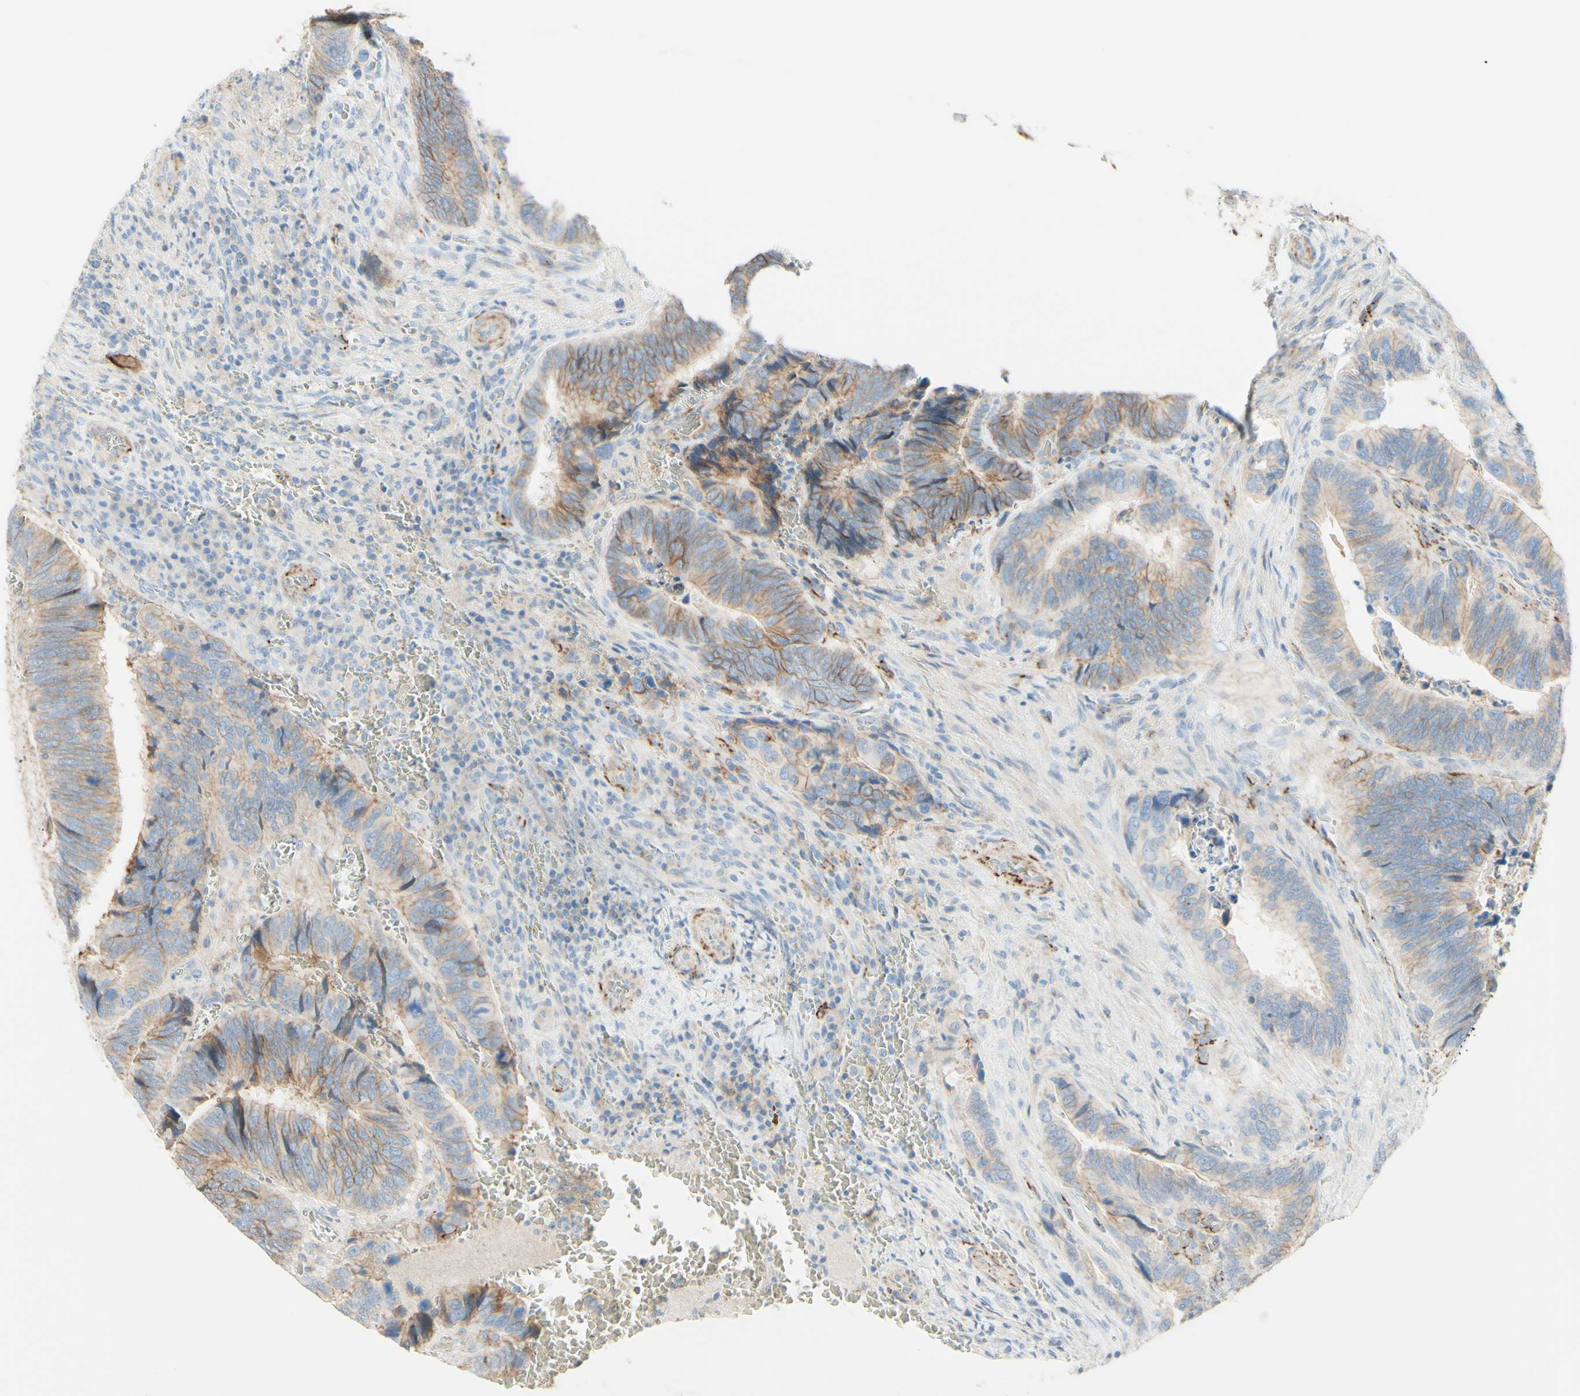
{"staining": {"intensity": "weak", "quantity": "25%-75%", "location": "cytoplasmic/membranous"}, "tissue": "colorectal cancer", "cell_type": "Tumor cells", "image_type": "cancer", "snomed": [{"axis": "morphology", "description": "Adenocarcinoma, NOS"}, {"axis": "topography", "description": "Colon"}], "caption": "Immunohistochemistry (DAB) staining of colorectal cancer (adenocarcinoma) exhibits weak cytoplasmic/membranous protein expression in about 25%-75% of tumor cells.", "gene": "ALCAM", "patient": {"sex": "male", "age": 72}}